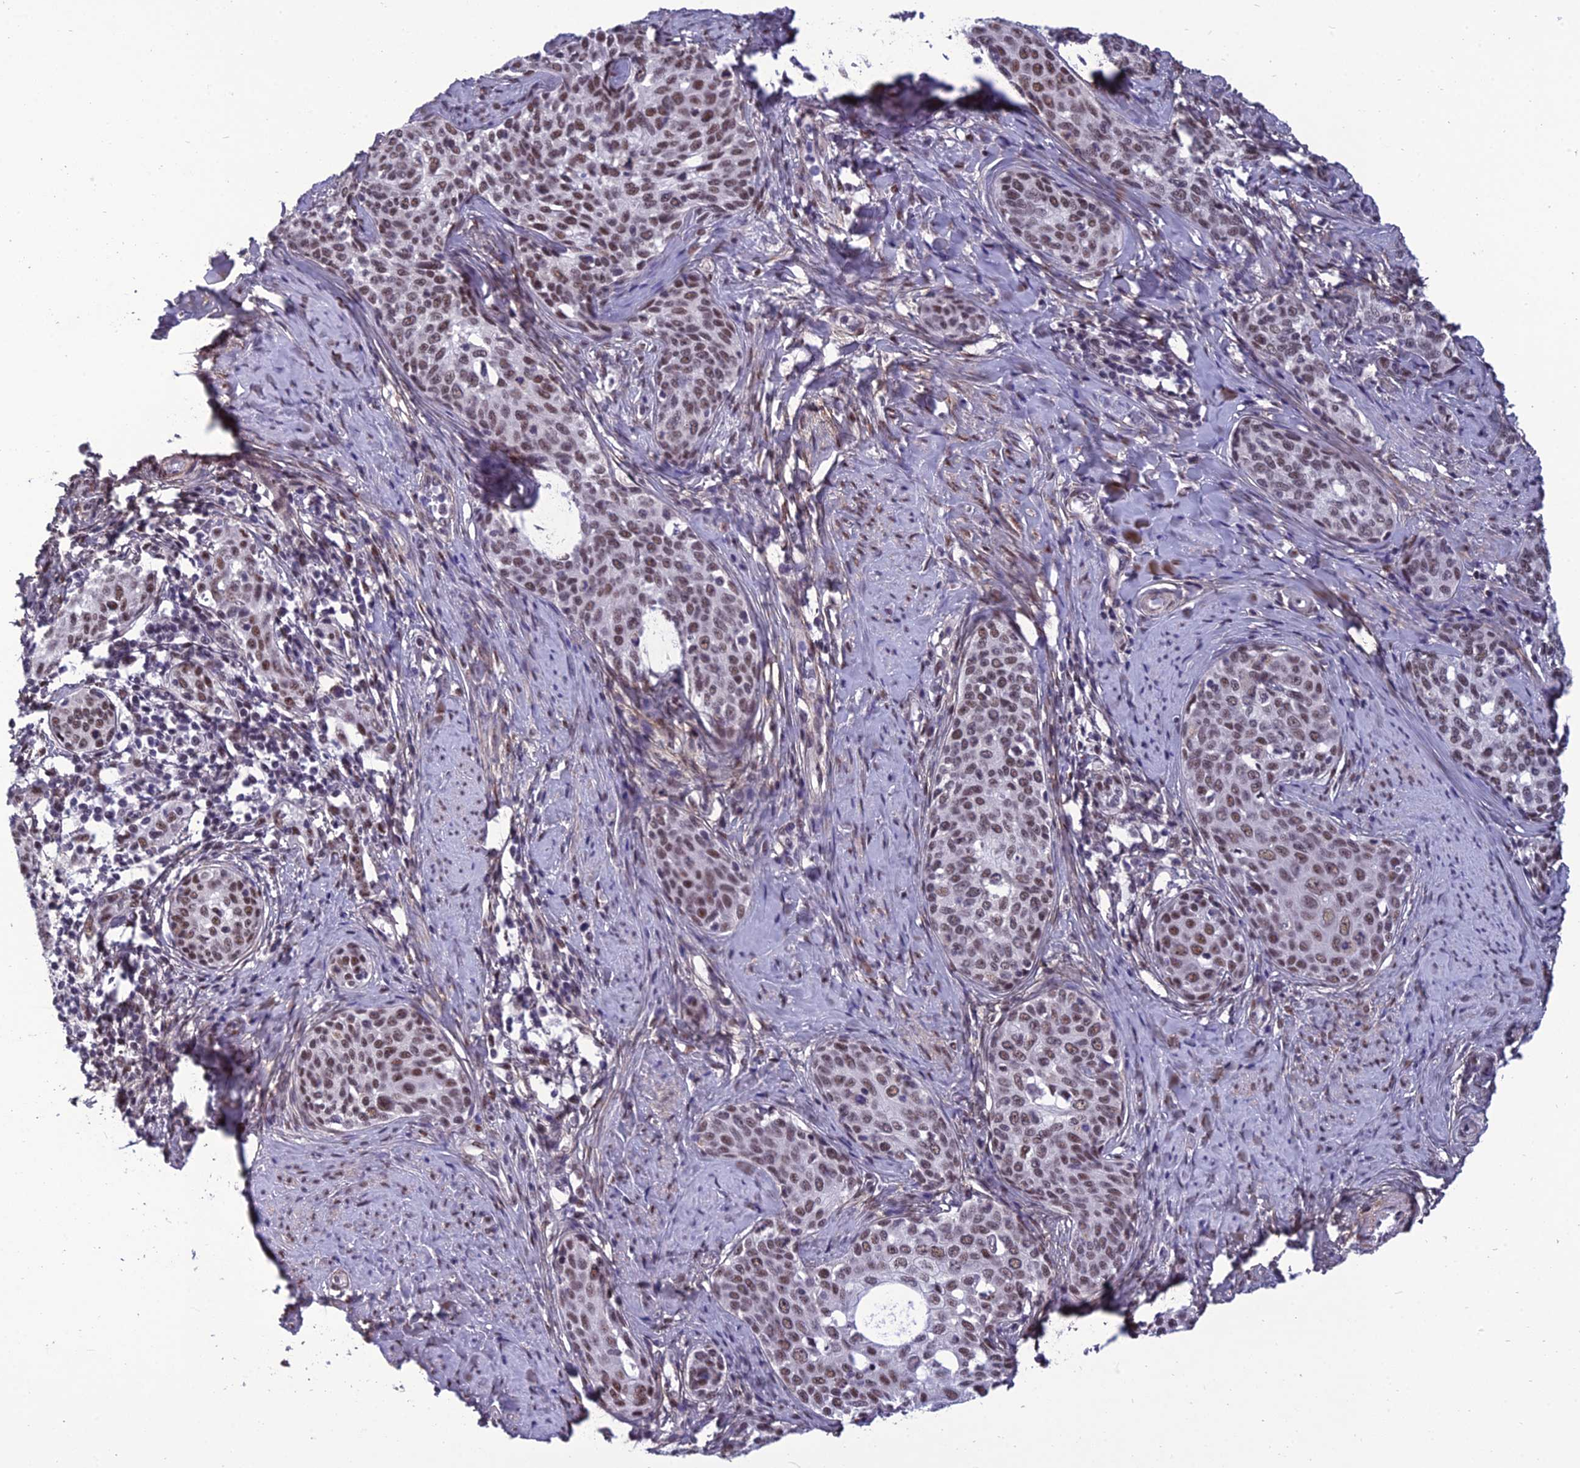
{"staining": {"intensity": "moderate", "quantity": ">75%", "location": "nuclear"}, "tissue": "cervical cancer", "cell_type": "Tumor cells", "image_type": "cancer", "snomed": [{"axis": "morphology", "description": "Squamous cell carcinoma, NOS"}, {"axis": "morphology", "description": "Adenocarcinoma, NOS"}, {"axis": "topography", "description": "Cervix"}], "caption": "Immunohistochemical staining of cervical cancer demonstrates moderate nuclear protein staining in approximately >75% of tumor cells. (IHC, brightfield microscopy, high magnification).", "gene": "RSRC1", "patient": {"sex": "female", "age": 52}}